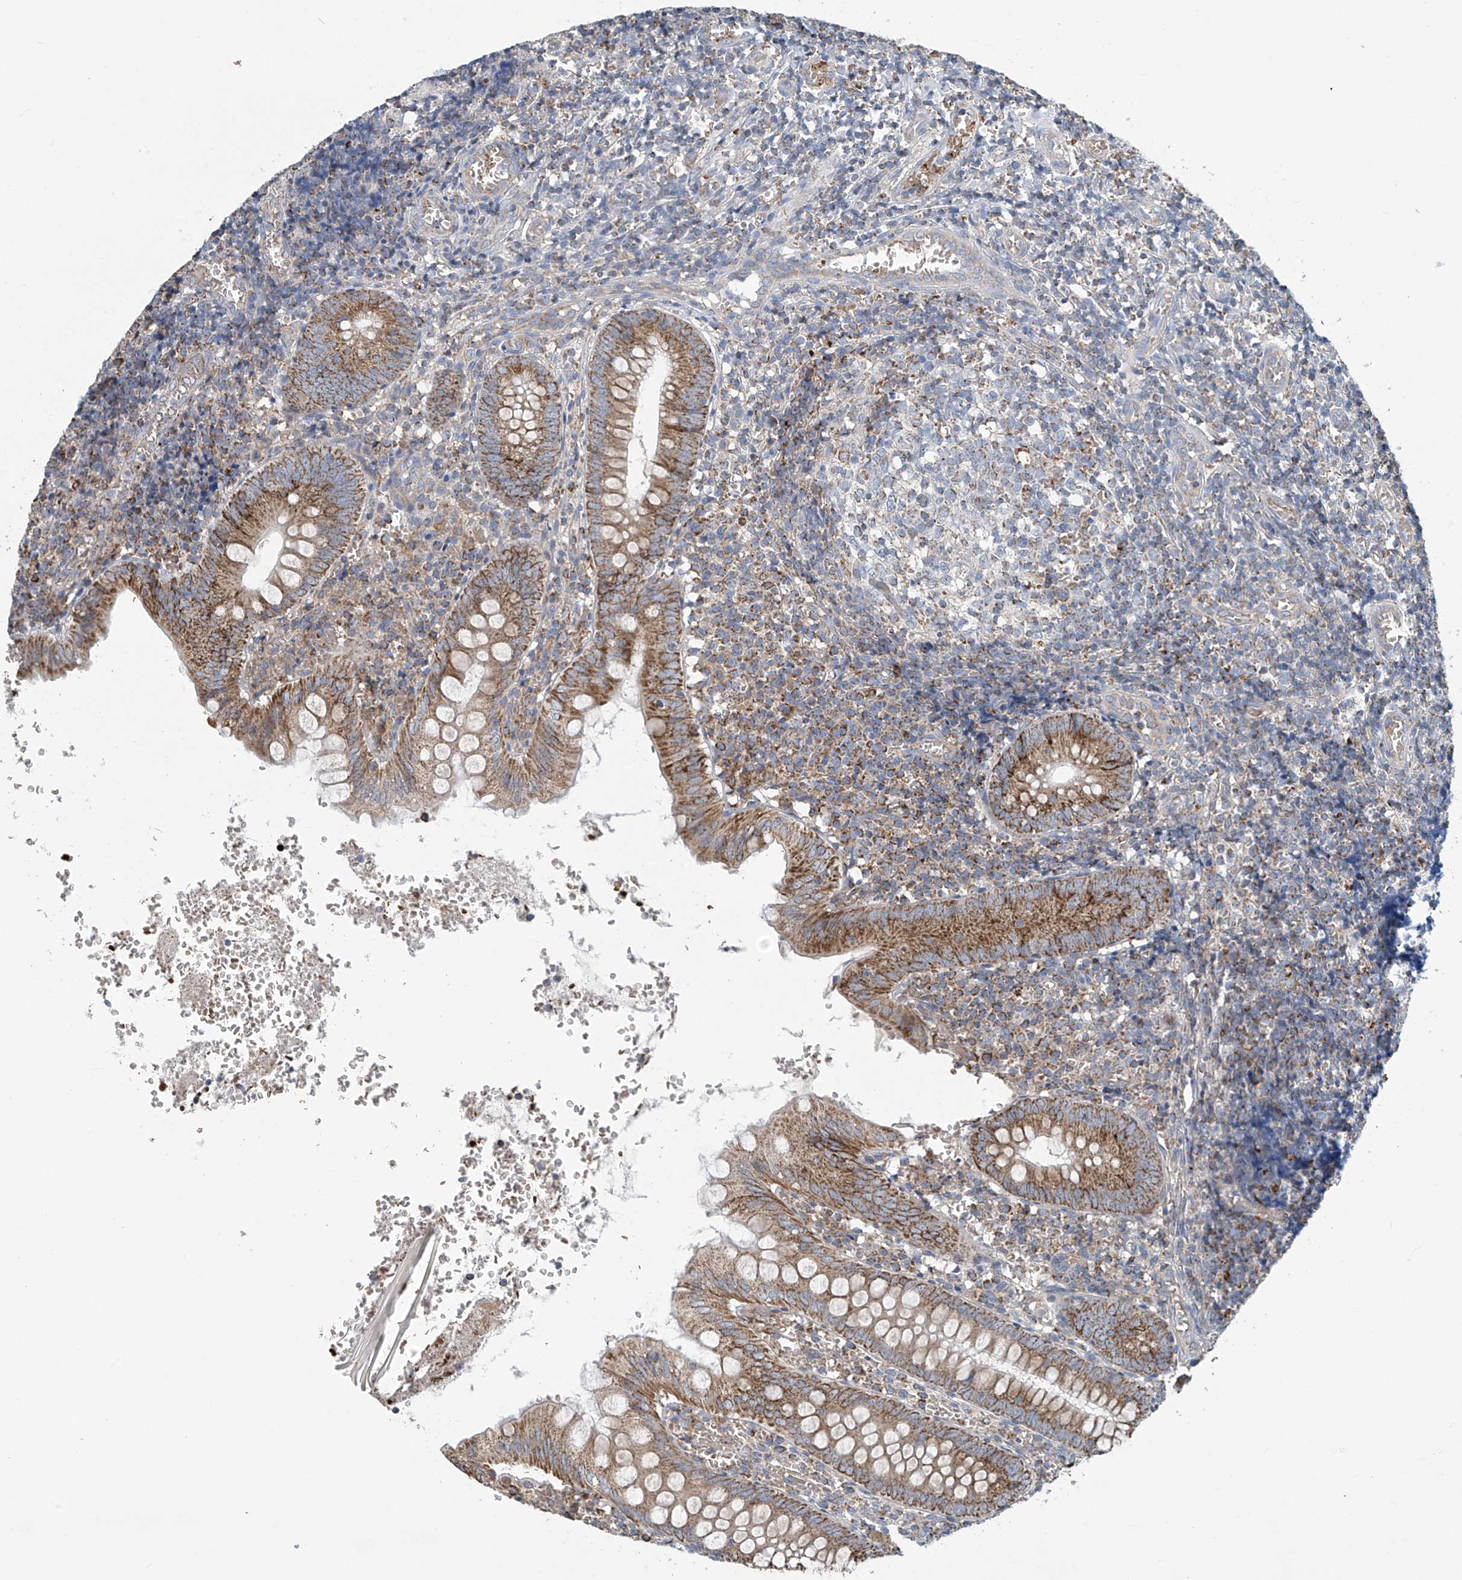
{"staining": {"intensity": "moderate", "quantity": ">75%", "location": "cytoplasmic/membranous"}, "tissue": "appendix", "cell_type": "Glandular cells", "image_type": "normal", "snomed": [{"axis": "morphology", "description": "Normal tissue, NOS"}, {"axis": "topography", "description": "Appendix"}], "caption": "This image displays immunohistochemistry staining of normal human appendix, with medium moderate cytoplasmic/membranous staining in about >75% of glandular cells.", "gene": "COMMD1", "patient": {"sex": "male", "age": 8}}